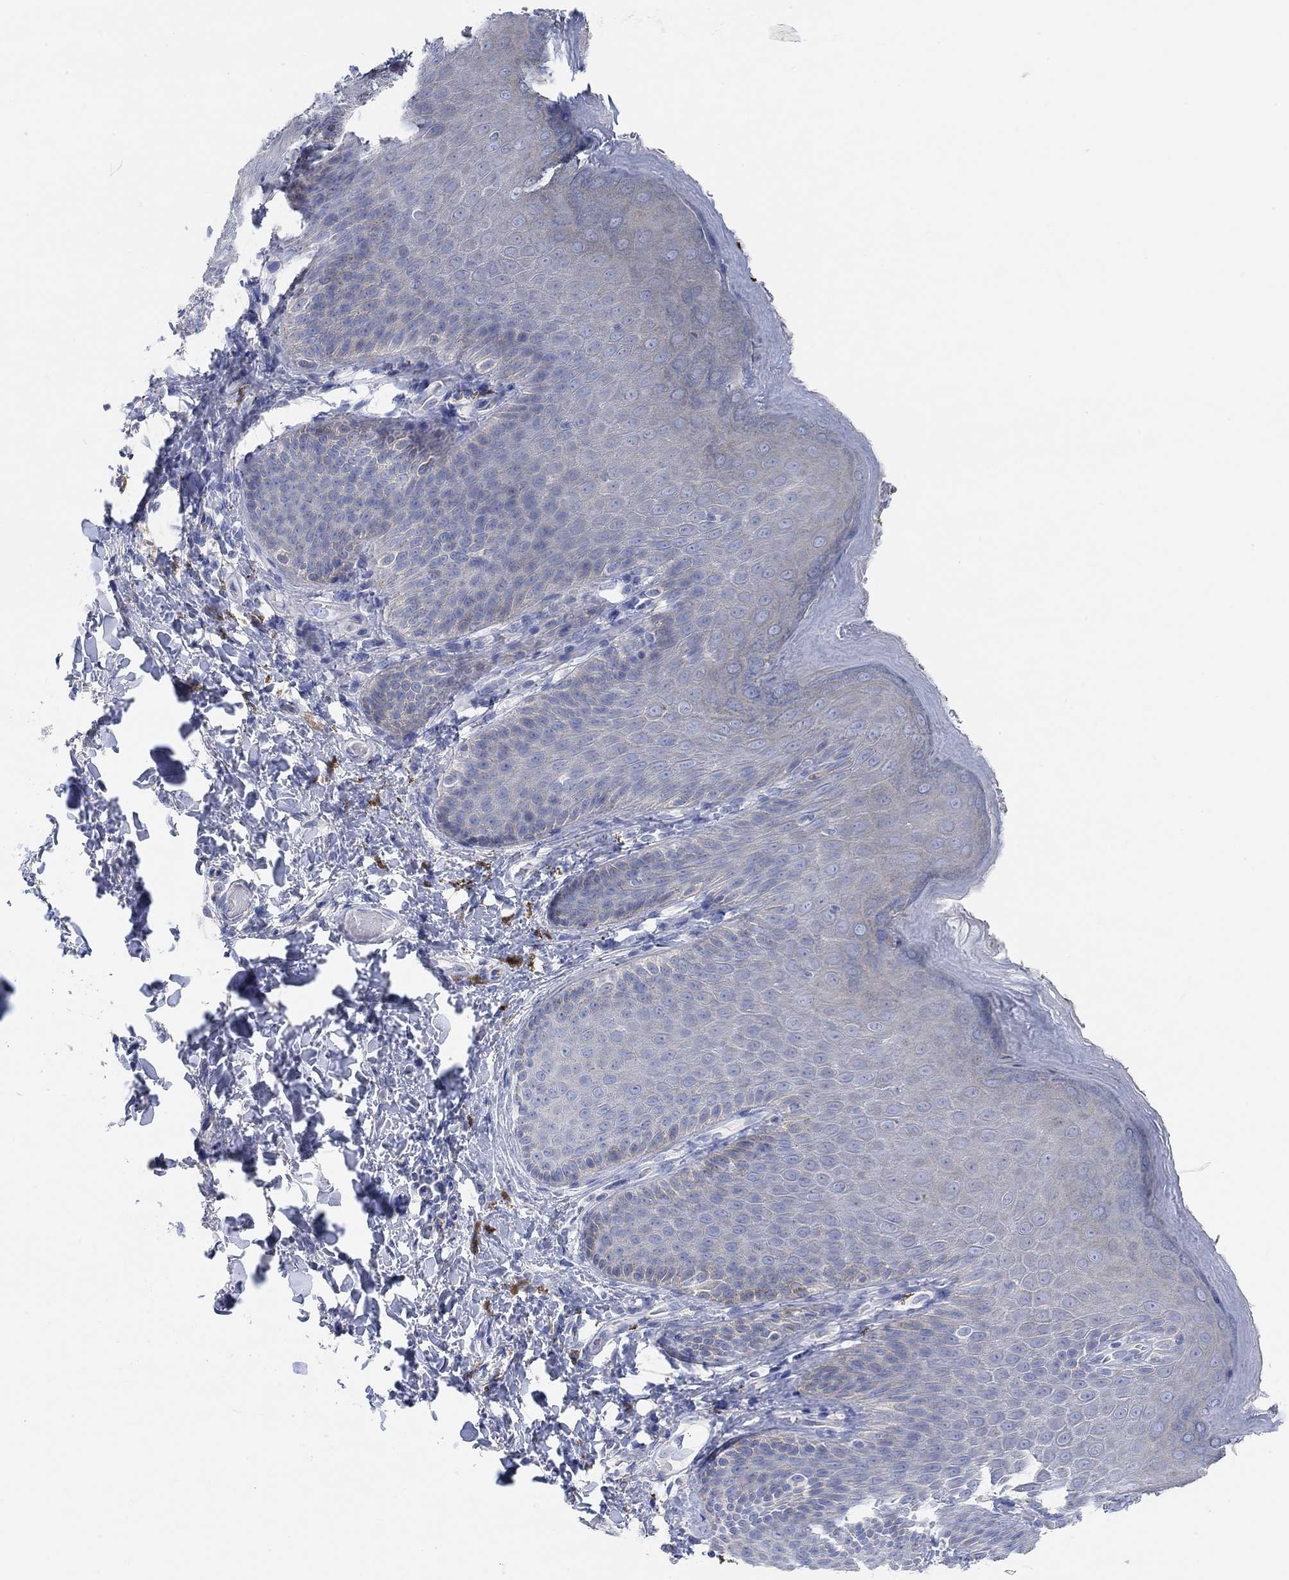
{"staining": {"intensity": "negative", "quantity": "none", "location": "none"}, "tissue": "skin", "cell_type": "Epidermal cells", "image_type": "normal", "snomed": [{"axis": "morphology", "description": "Normal tissue, NOS"}, {"axis": "topography", "description": "Anal"}], "caption": "DAB immunohistochemical staining of normal skin exhibits no significant staining in epidermal cells.", "gene": "NLRP14", "patient": {"sex": "male", "age": 53}}